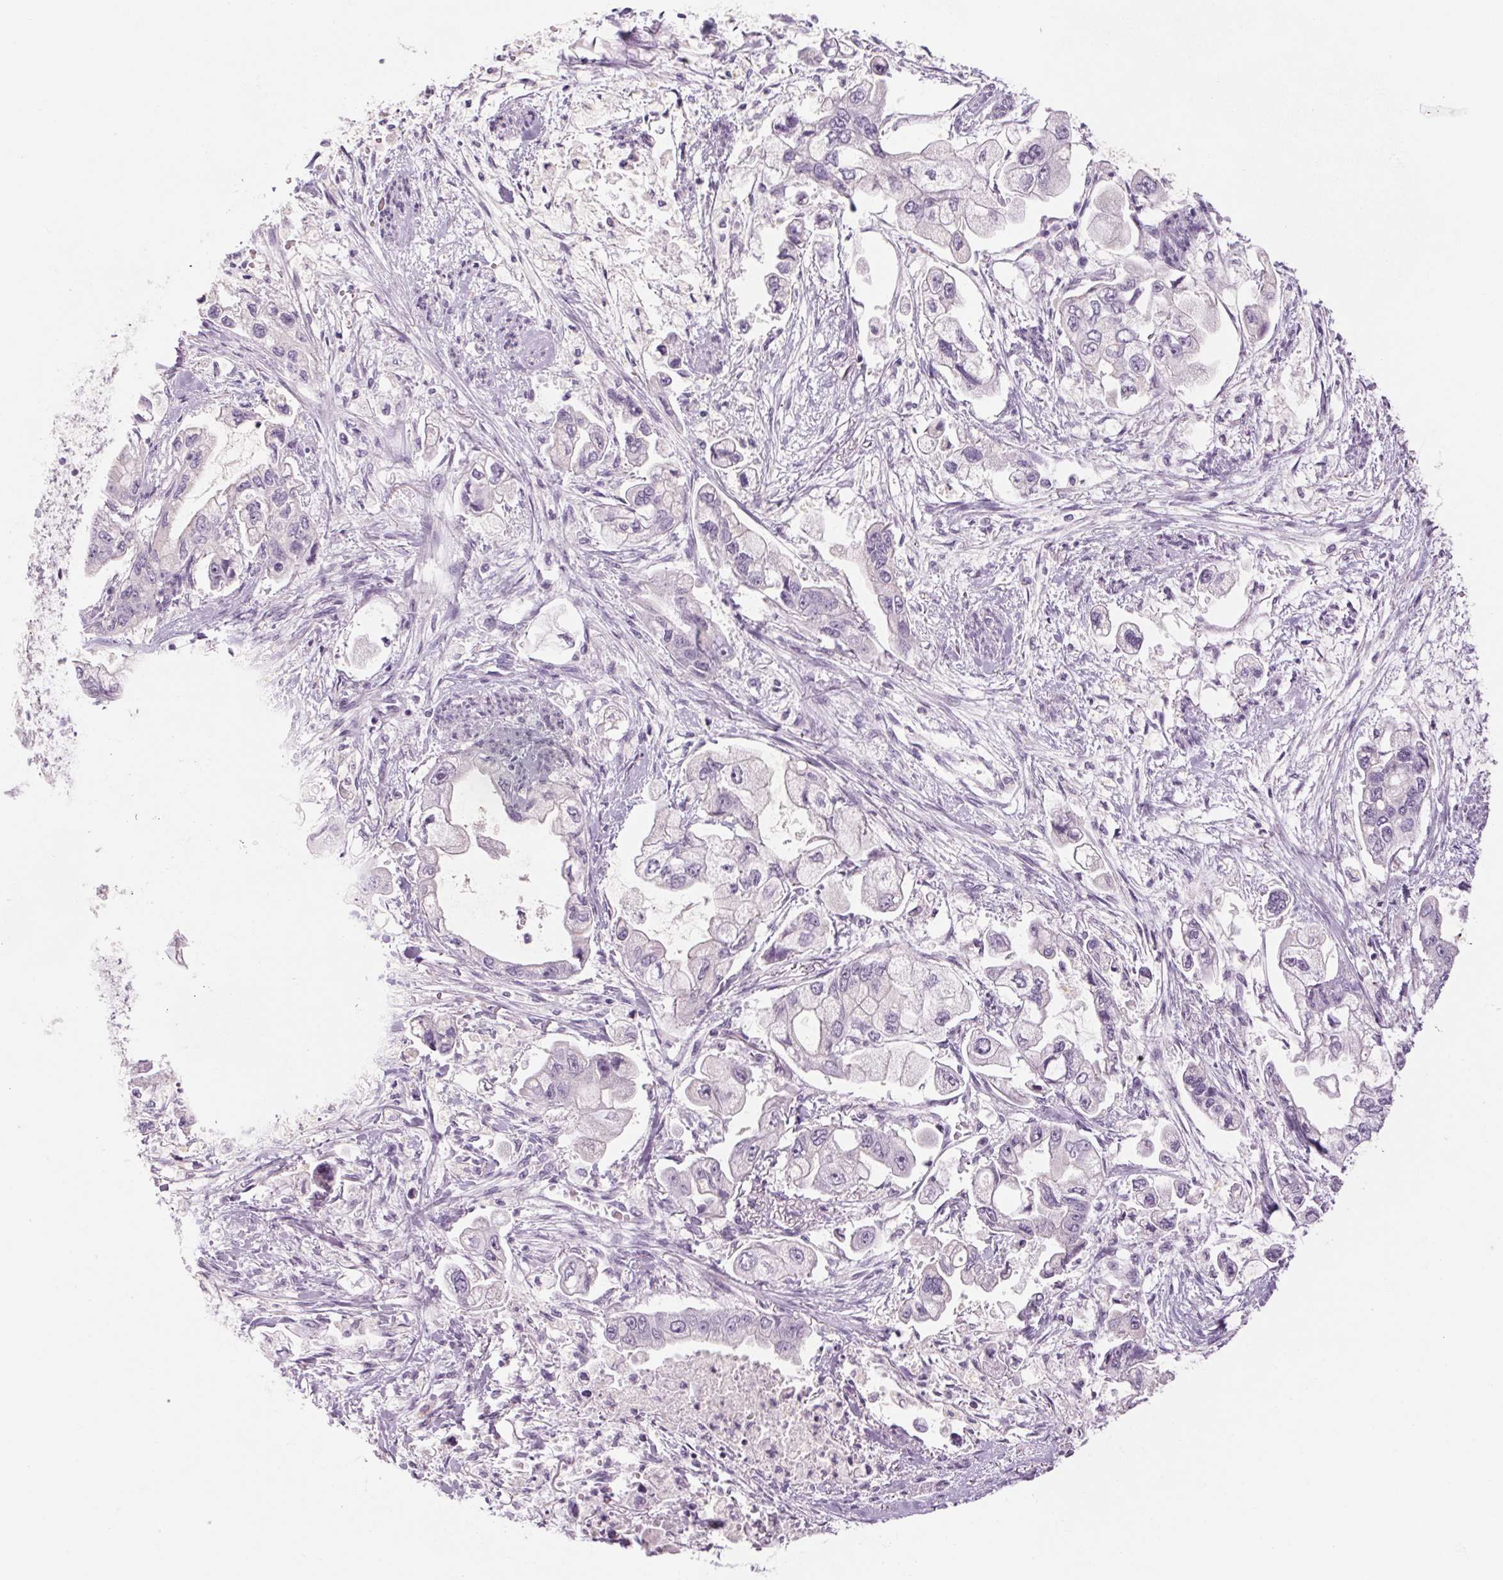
{"staining": {"intensity": "negative", "quantity": "none", "location": "none"}, "tissue": "stomach cancer", "cell_type": "Tumor cells", "image_type": "cancer", "snomed": [{"axis": "morphology", "description": "Normal tissue, NOS"}, {"axis": "morphology", "description": "Adenocarcinoma, NOS"}, {"axis": "topography", "description": "Stomach"}], "caption": "This is an immunohistochemistry (IHC) image of human adenocarcinoma (stomach). There is no staining in tumor cells.", "gene": "RPTN", "patient": {"sex": "male", "age": 62}}